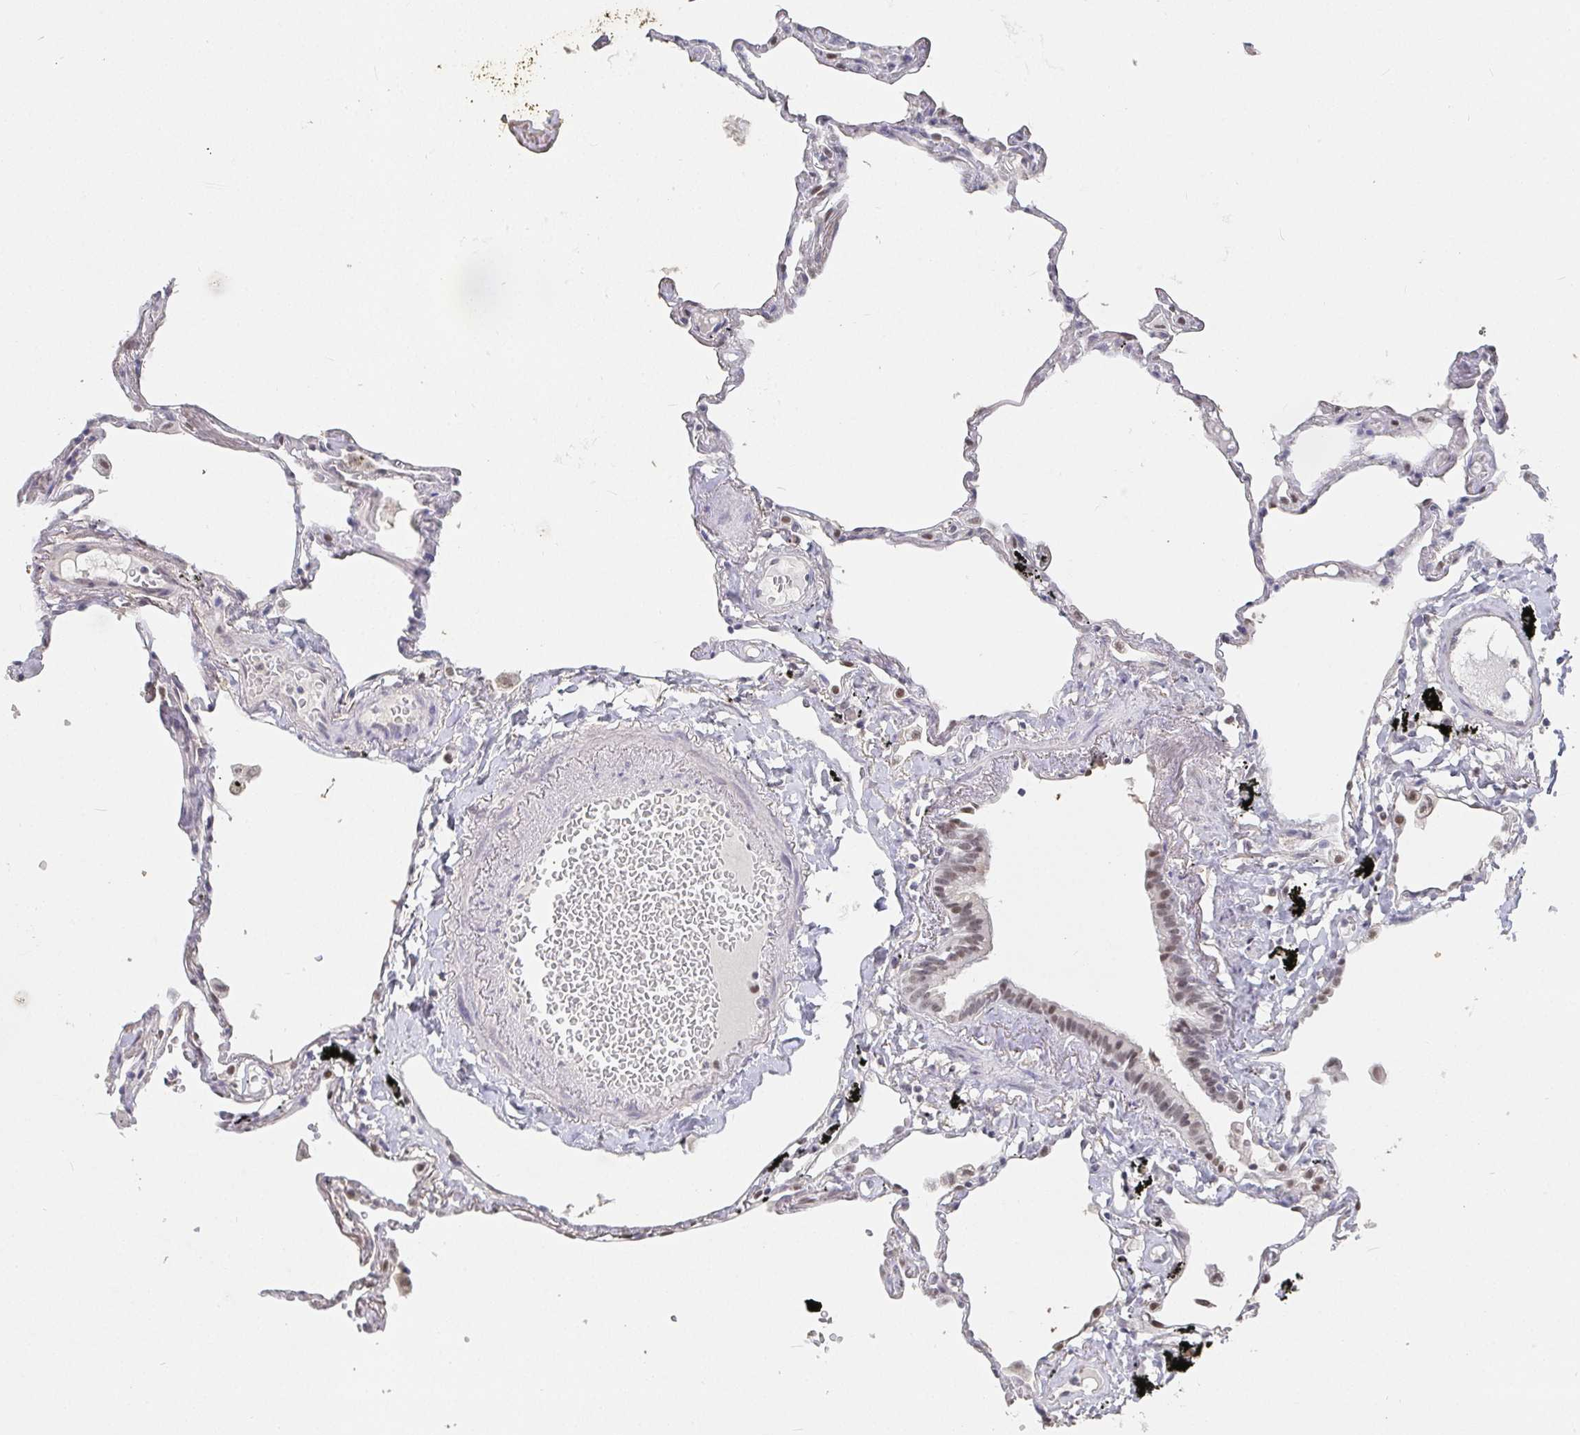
{"staining": {"intensity": "weak", "quantity": "<25%", "location": "nuclear"}, "tissue": "lung", "cell_type": "Alveolar cells", "image_type": "normal", "snomed": [{"axis": "morphology", "description": "Normal tissue, NOS"}, {"axis": "topography", "description": "Lung"}], "caption": "Immunohistochemistry (IHC) histopathology image of benign lung: lung stained with DAB exhibits no significant protein positivity in alveolar cells. (Brightfield microscopy of DAB IHC at high magnification).", "gene": "RCOR1", "patient": {"sex": "female", "age": 67}}